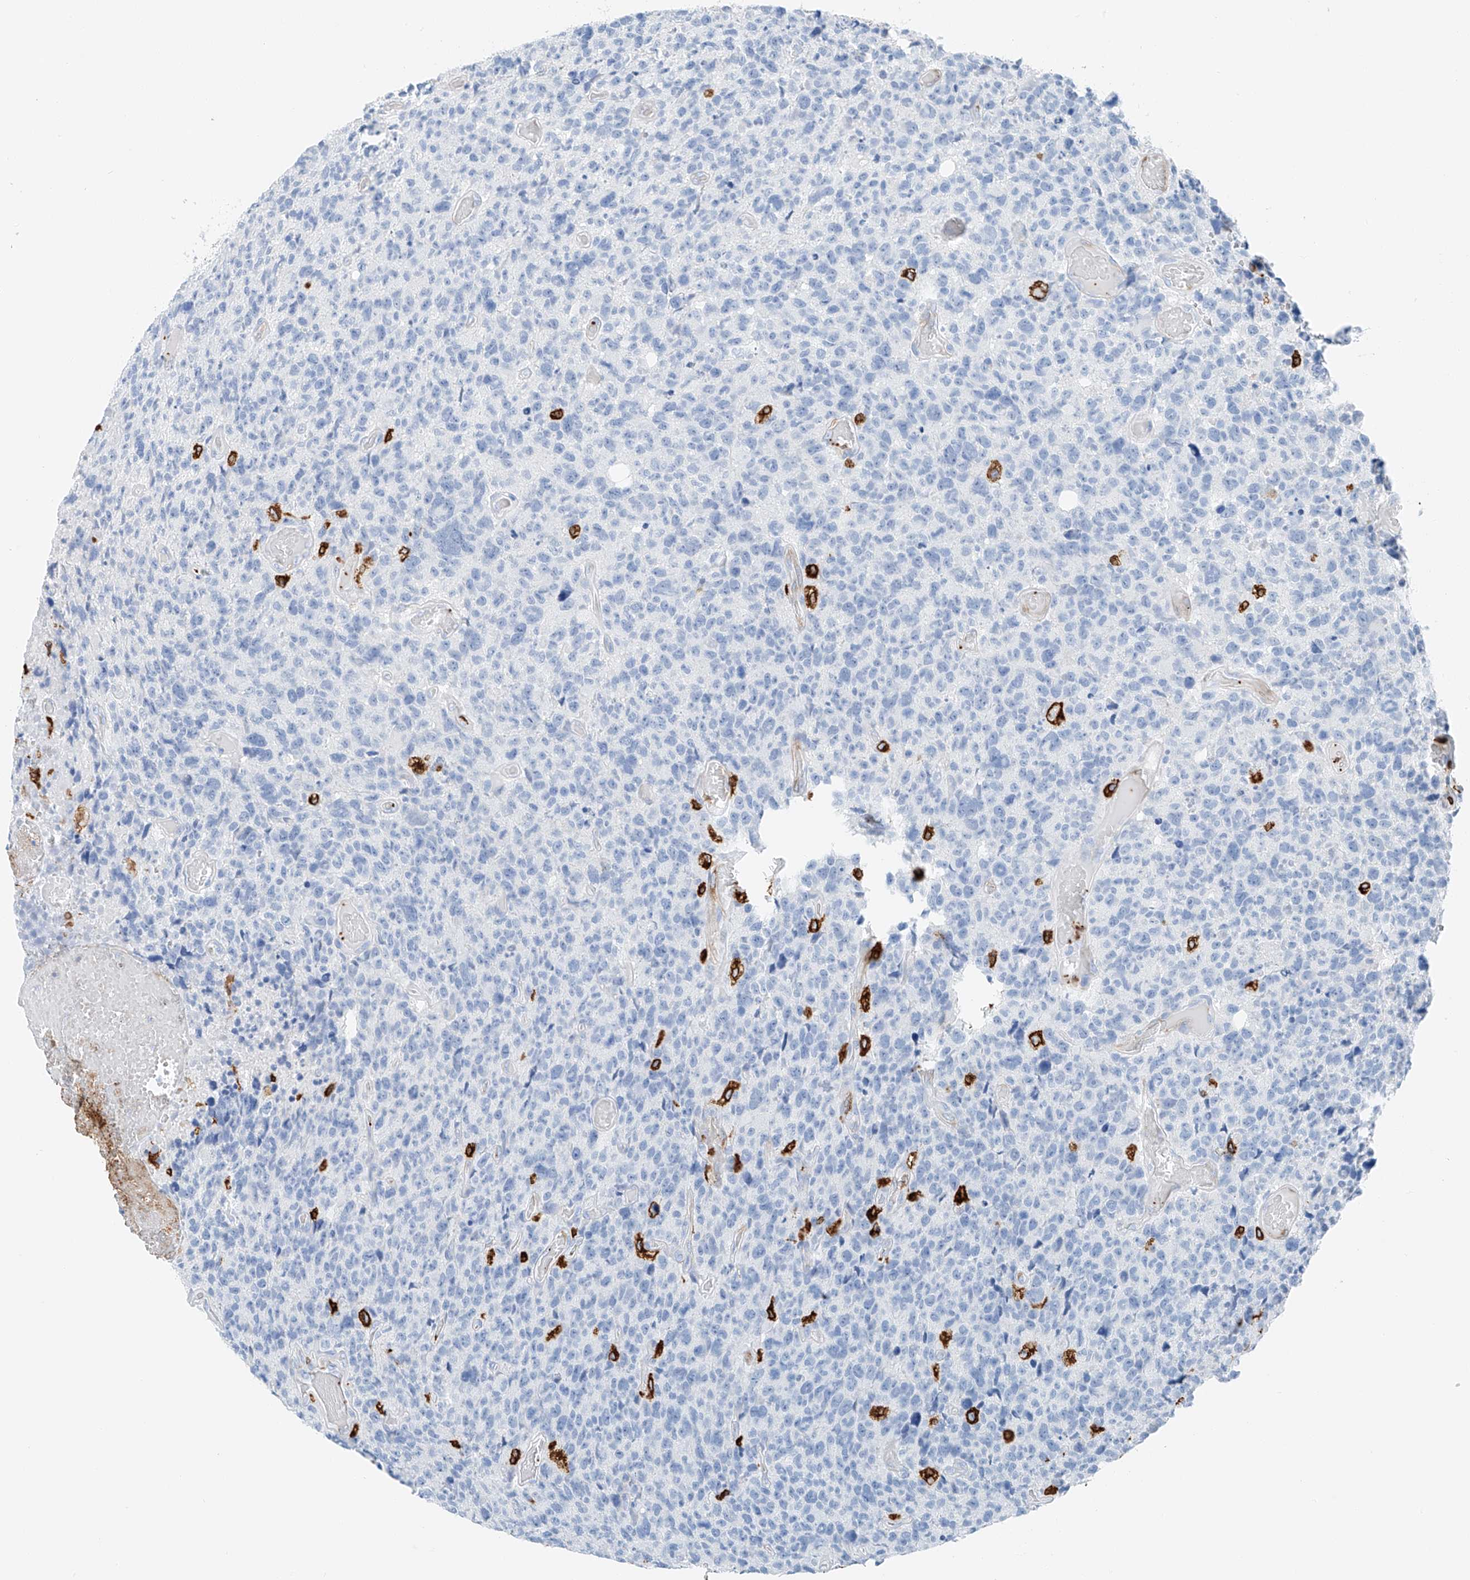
{"staining": {"intensity": "negative", "quantity": "none", "location": "none"}, "tissue": "glioma", "cell_type": "Tumor cells", "image_type": "cancer", "snomed": [{"axis": "morphology", "description": "Glioma, malignant, High grade"}, {"axis": "topography", "description": "Brain"}], "caption": "There is no significant positivity in tumor cells of glioma.", "gene": "TBXAS1", "patient": {"sex": "male", "age": 69}}